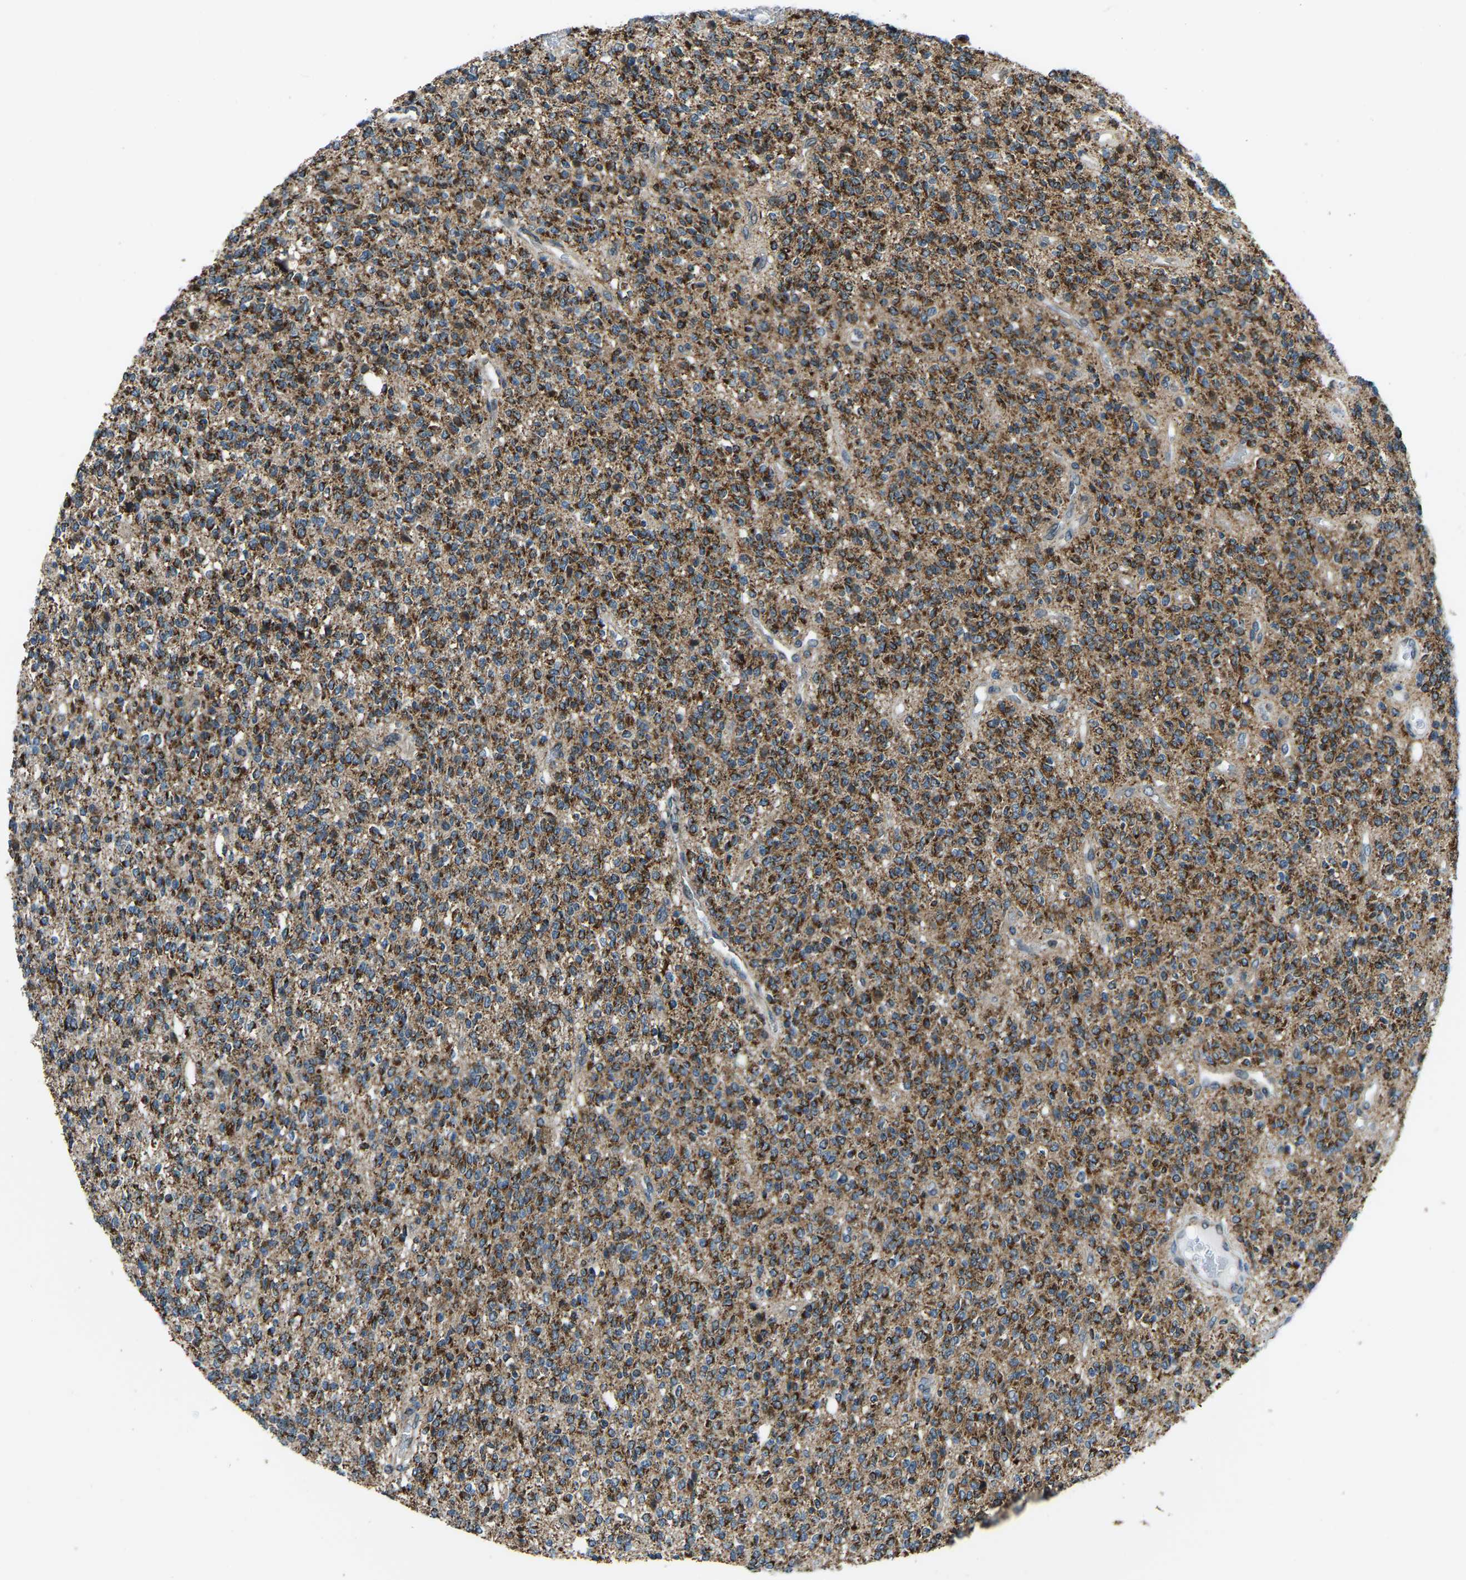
{"staining": {"intensity": "strong", "quantity": ">75%", "location": "cytoplasmic/membranous"}, "tissue": "glioma", "cell_type": "Tumor cells", "image_type": "cancer", "snomed": [{"axis": "morphology", "description": "Glioma, malignant, High grade"}, {"axis": "topography", "description": "Brain"}], "caption": "The photomicrograph displays staining of malignant glioma (high-grade), revealing strong cytoplasmic/membranous protein expression (brown color) within tumor cells.", "gene": "RBM33", "patient": {"sex": "male", "age": 34}}